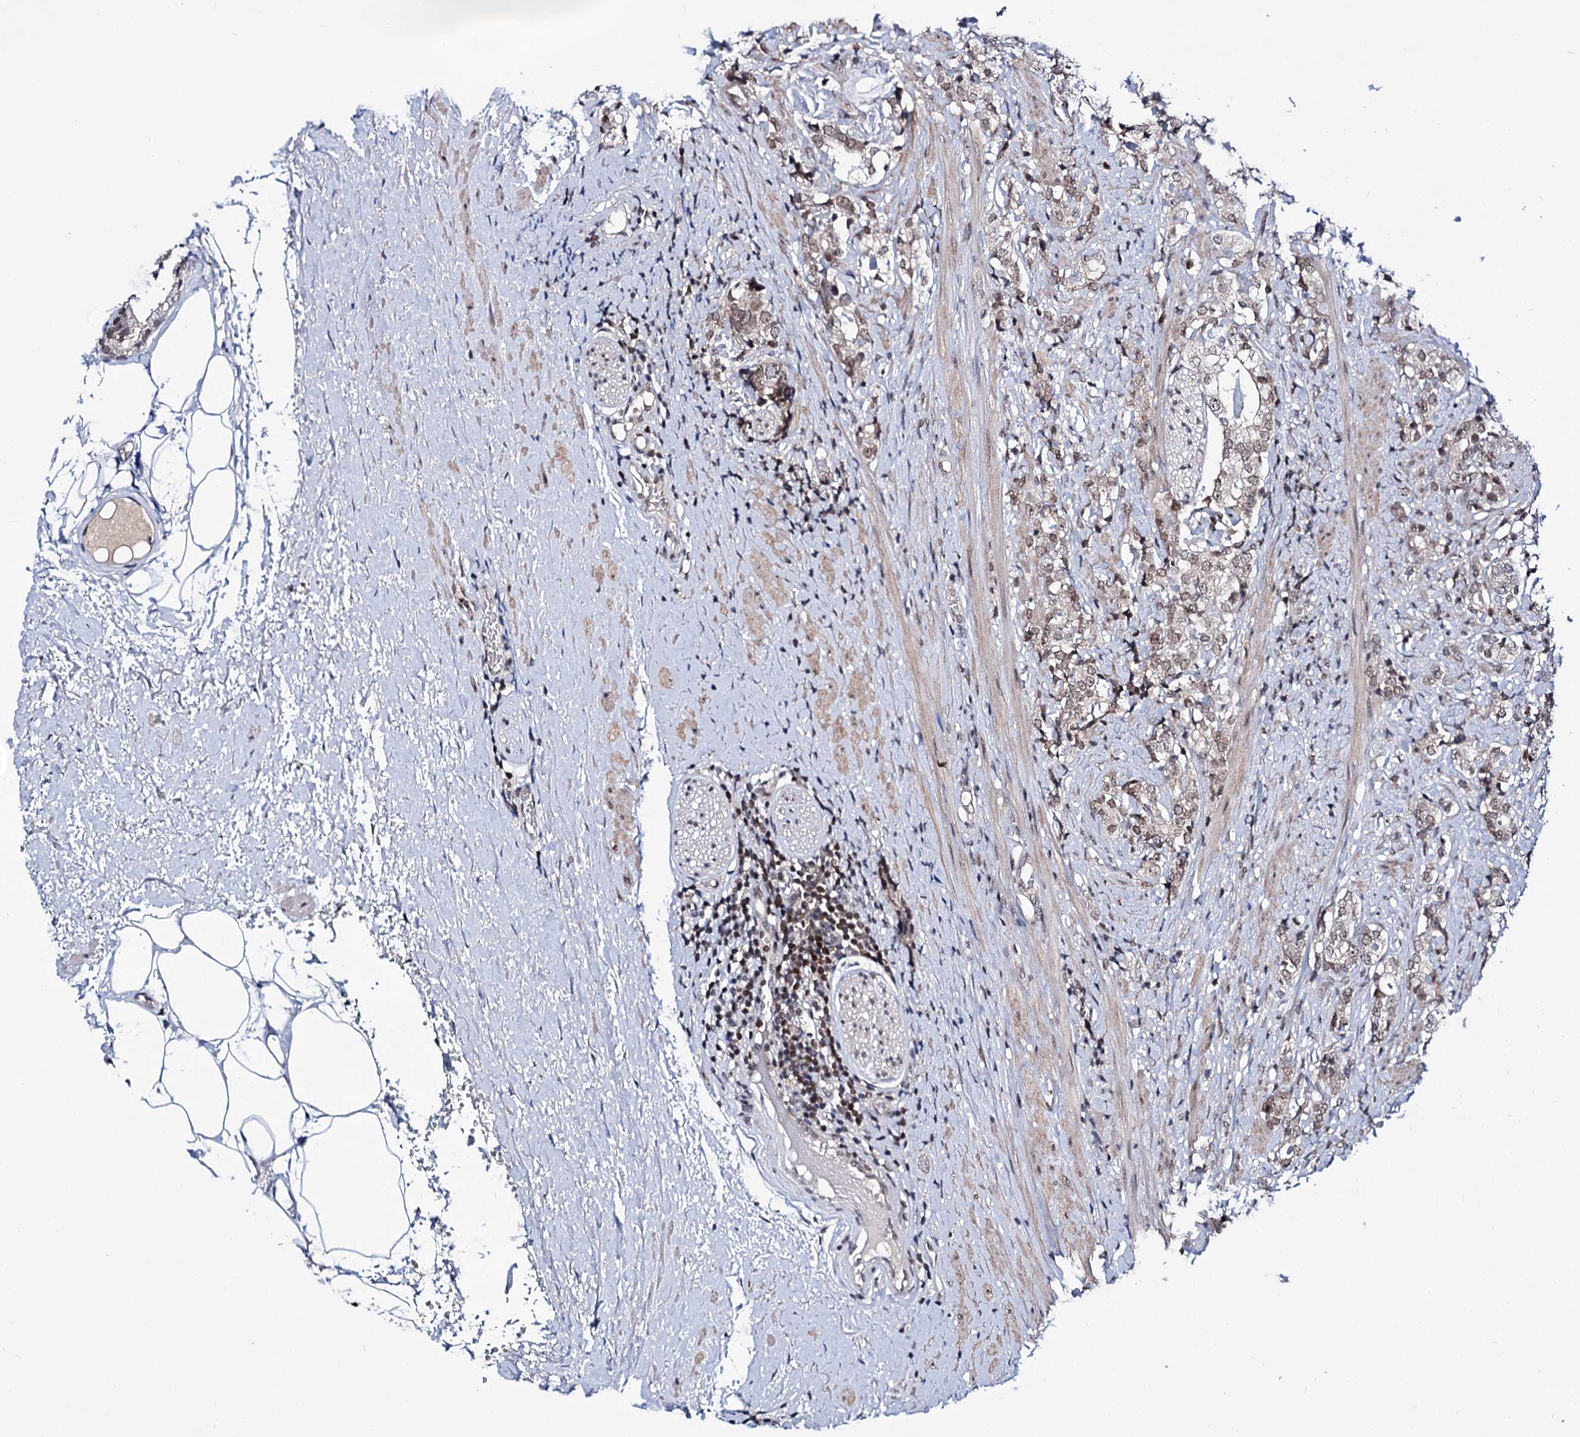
{"staining": {"intensity": "weak", "quantity": ">75%", "location": "nuclear"}, "tissue": "prostate cancer", "cell_type": "Tumor cells", "image_type": "cancer", "snomed": [{"axis": "morphology", "description": "Adenocarcinoma, High grade"}, {"axis": "topography", "description": "Prostate"}], "caption": "Tumor cells reveal low levels of weak nuclear expression in about >75% of cells in human prostate cancer.", "gene": "SMCHD1", "patient": {"sex": "male", "age": 69}}